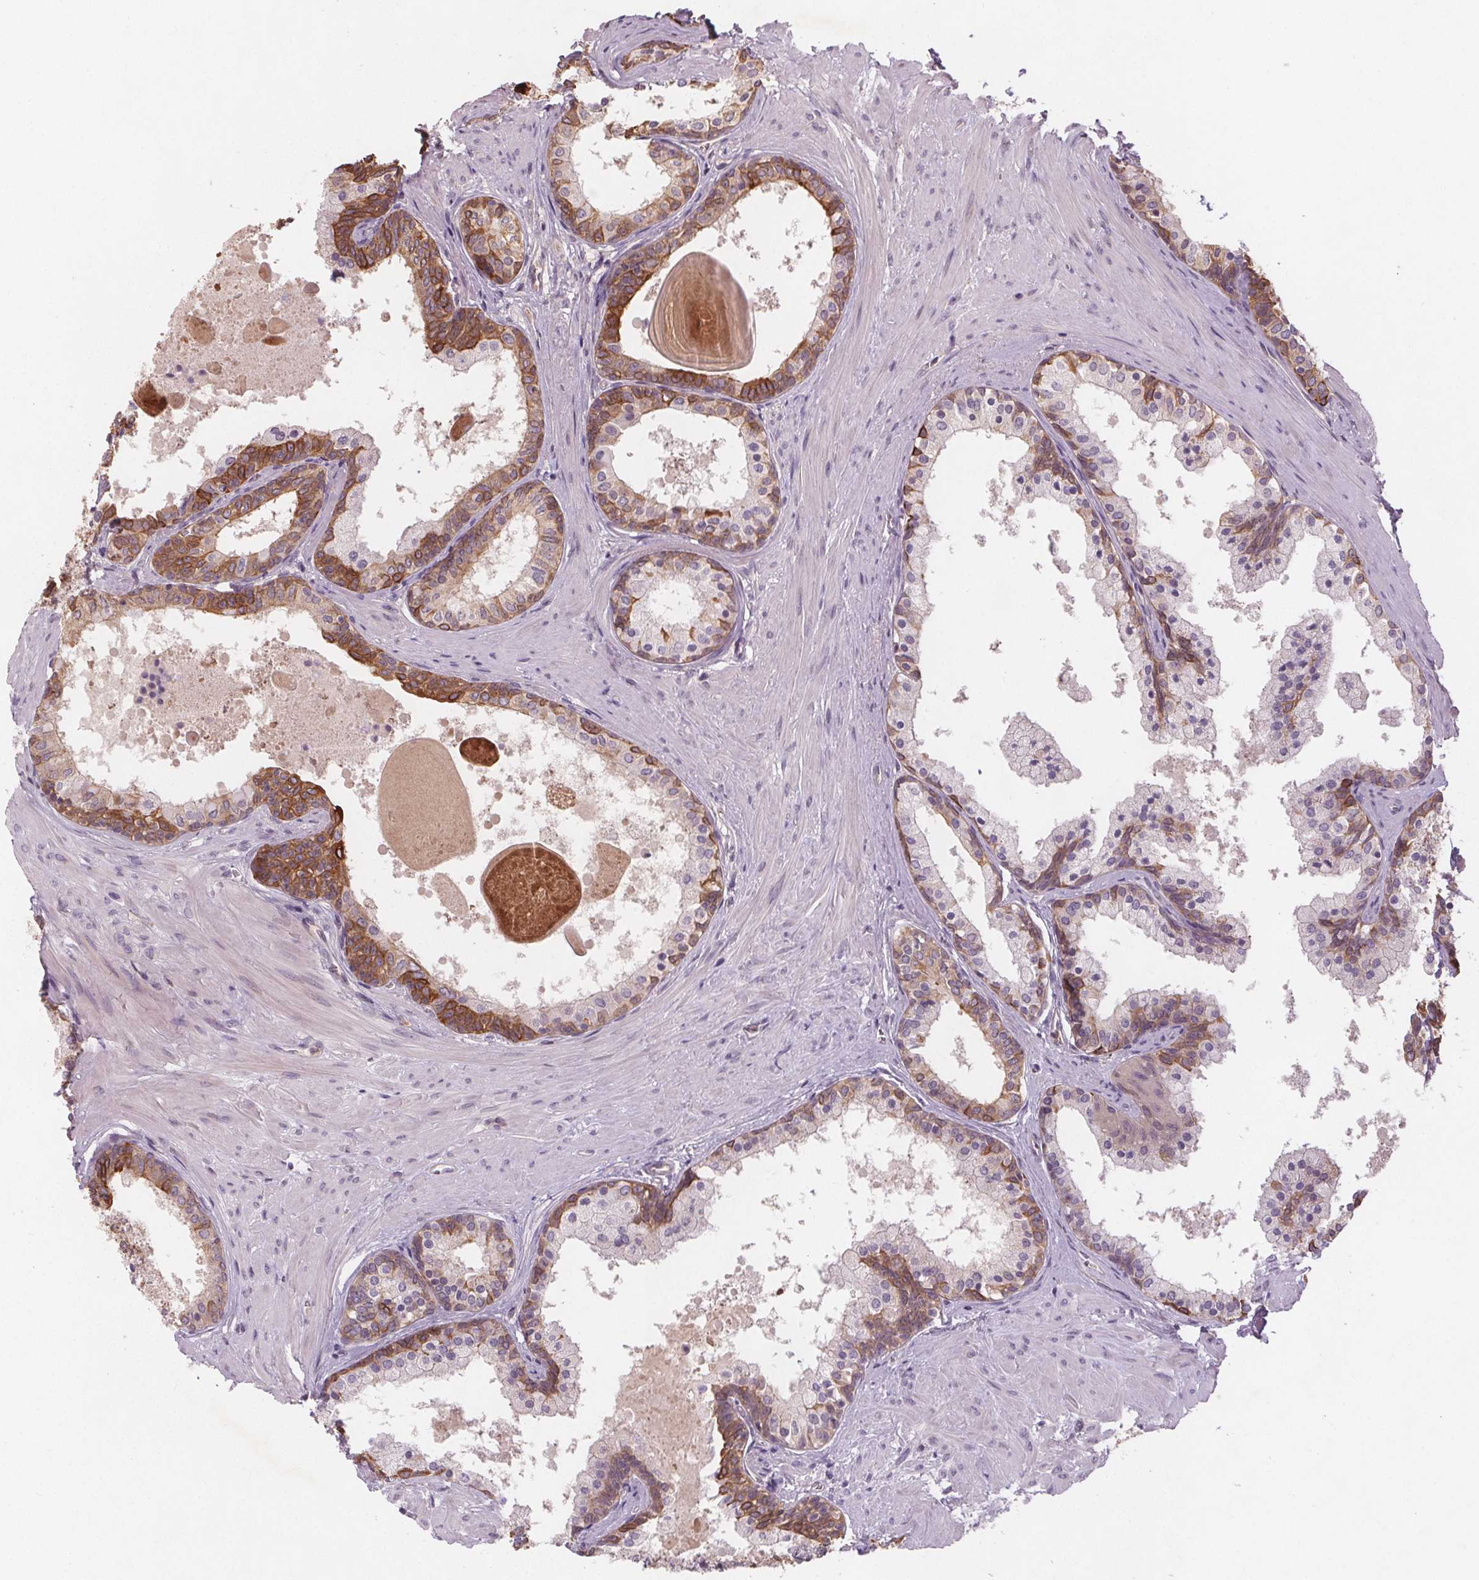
{"staining": {"intensity": "moderate", "quantity": "25%-75%", "location": "cytoplasmic/membranous"}, "tissue": "prostate", "cell_type": "Glandular cells", "image_type": "normal", "snomed": [{"axis": "morphology", "description": "Normal tissue, NOS"}, {"axis": "topography", "description": "Prostate"}], "caption": "Immunohistochemistry photomicrograph of unremarkable prostate stained for a protein (brown), which exhibits medium levels of moderate cytoplasmic/membranous staining in about 25%-75% of glandular cells.", "gene": "TMEM80", "patient": {"sex": "male", "age": 61}}